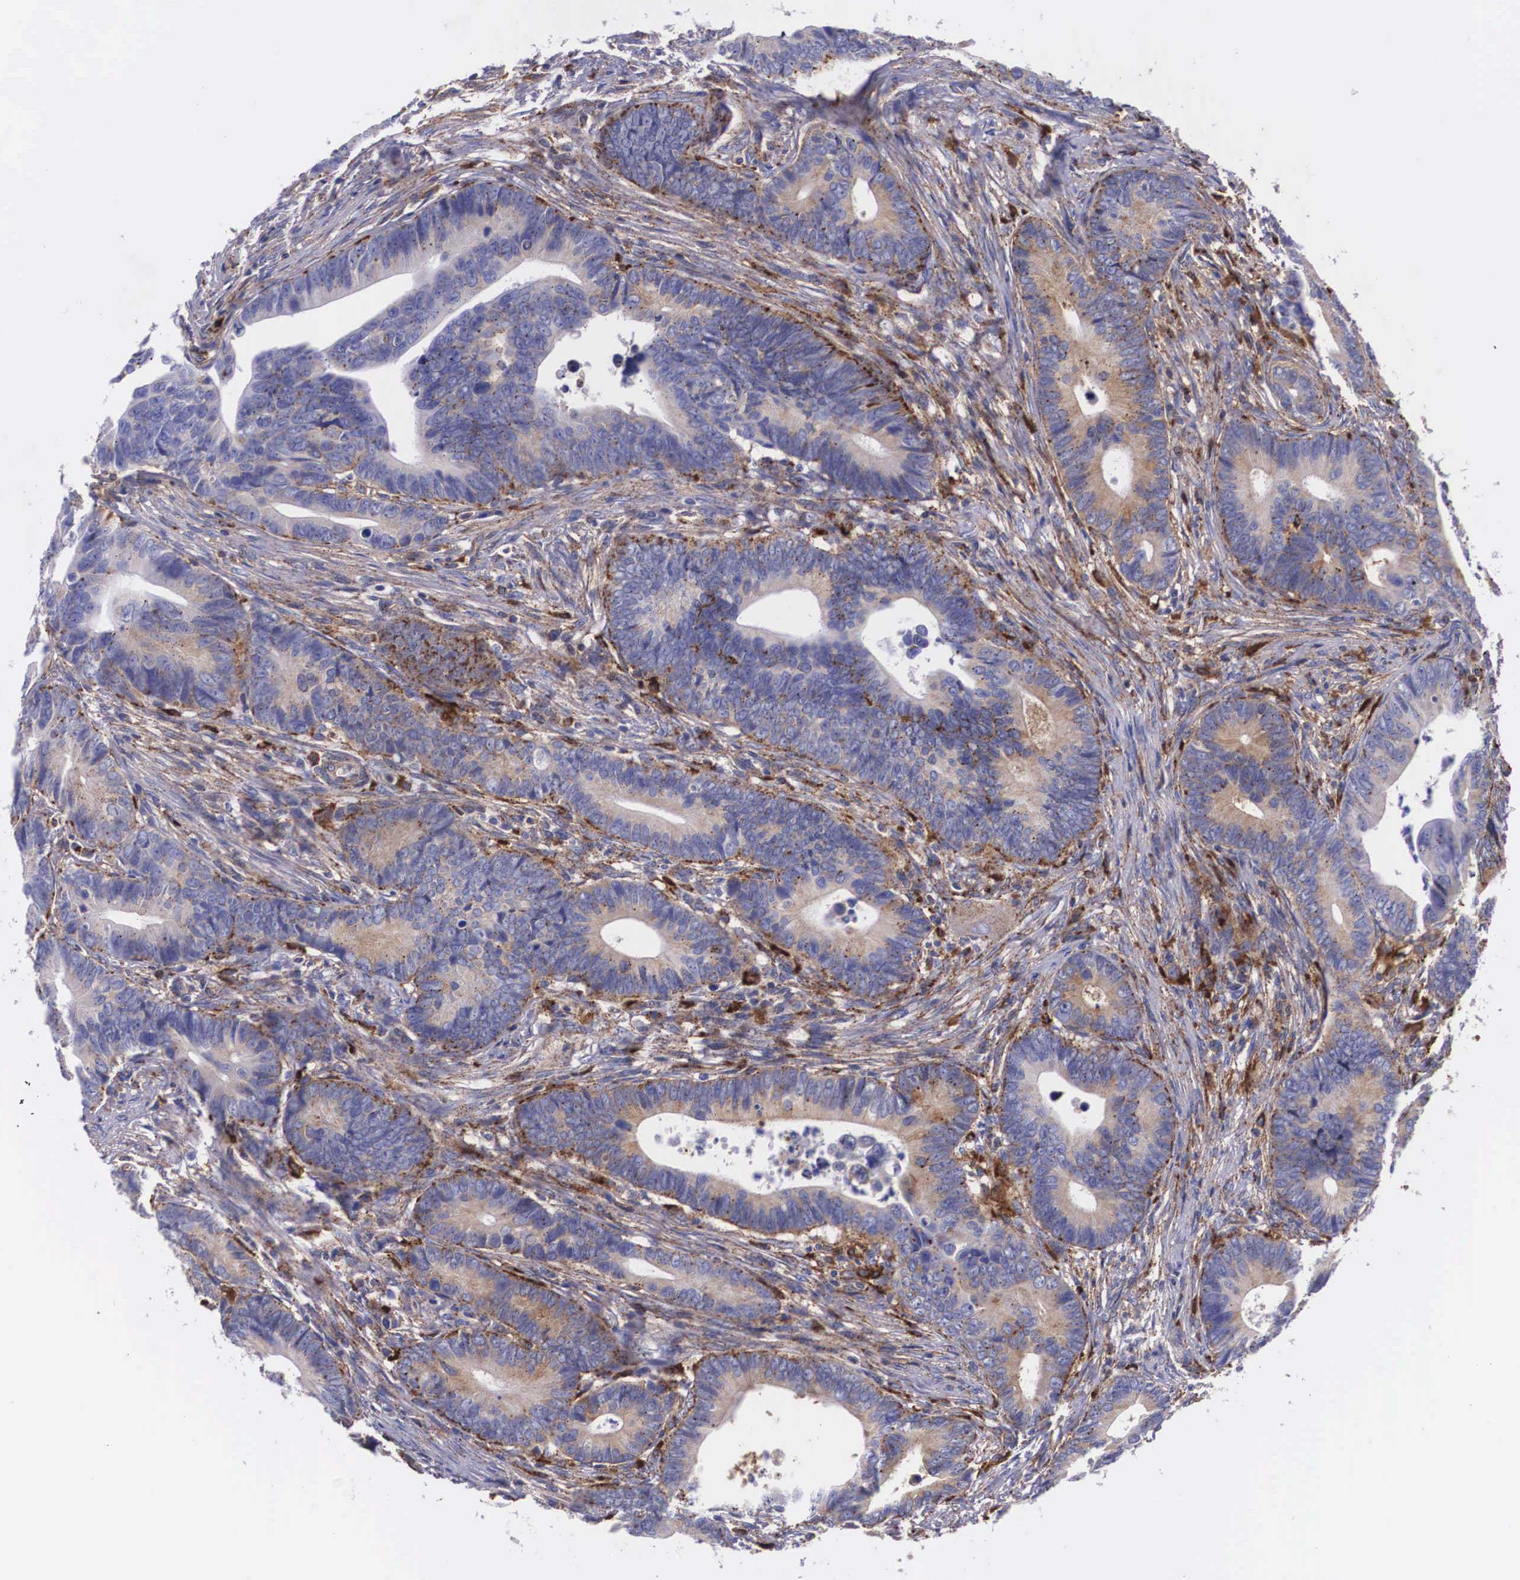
{"staining": {"intensity": "weak", "quantity": "25%-75%", "location": "cytoplasmic/membranous"}, "tissue": "colorectal cancer", "cell_type": "Tumor cells", "image_type": "cancer", "snomed": [{"axis": "morphology", "description": "Adenocarcinoma, NOS"}, {"axis": "topography", "description": "Colon"}], "caption": "Immunohistochemistry of human adenocarcinoma (colorectal) exhibits low levels of weak cytoplasmic/membranous positivity in approximately 25%-75% of tumor cells.", "gene": "NAGA", "patient": {"sex": "female", "age": 78}}